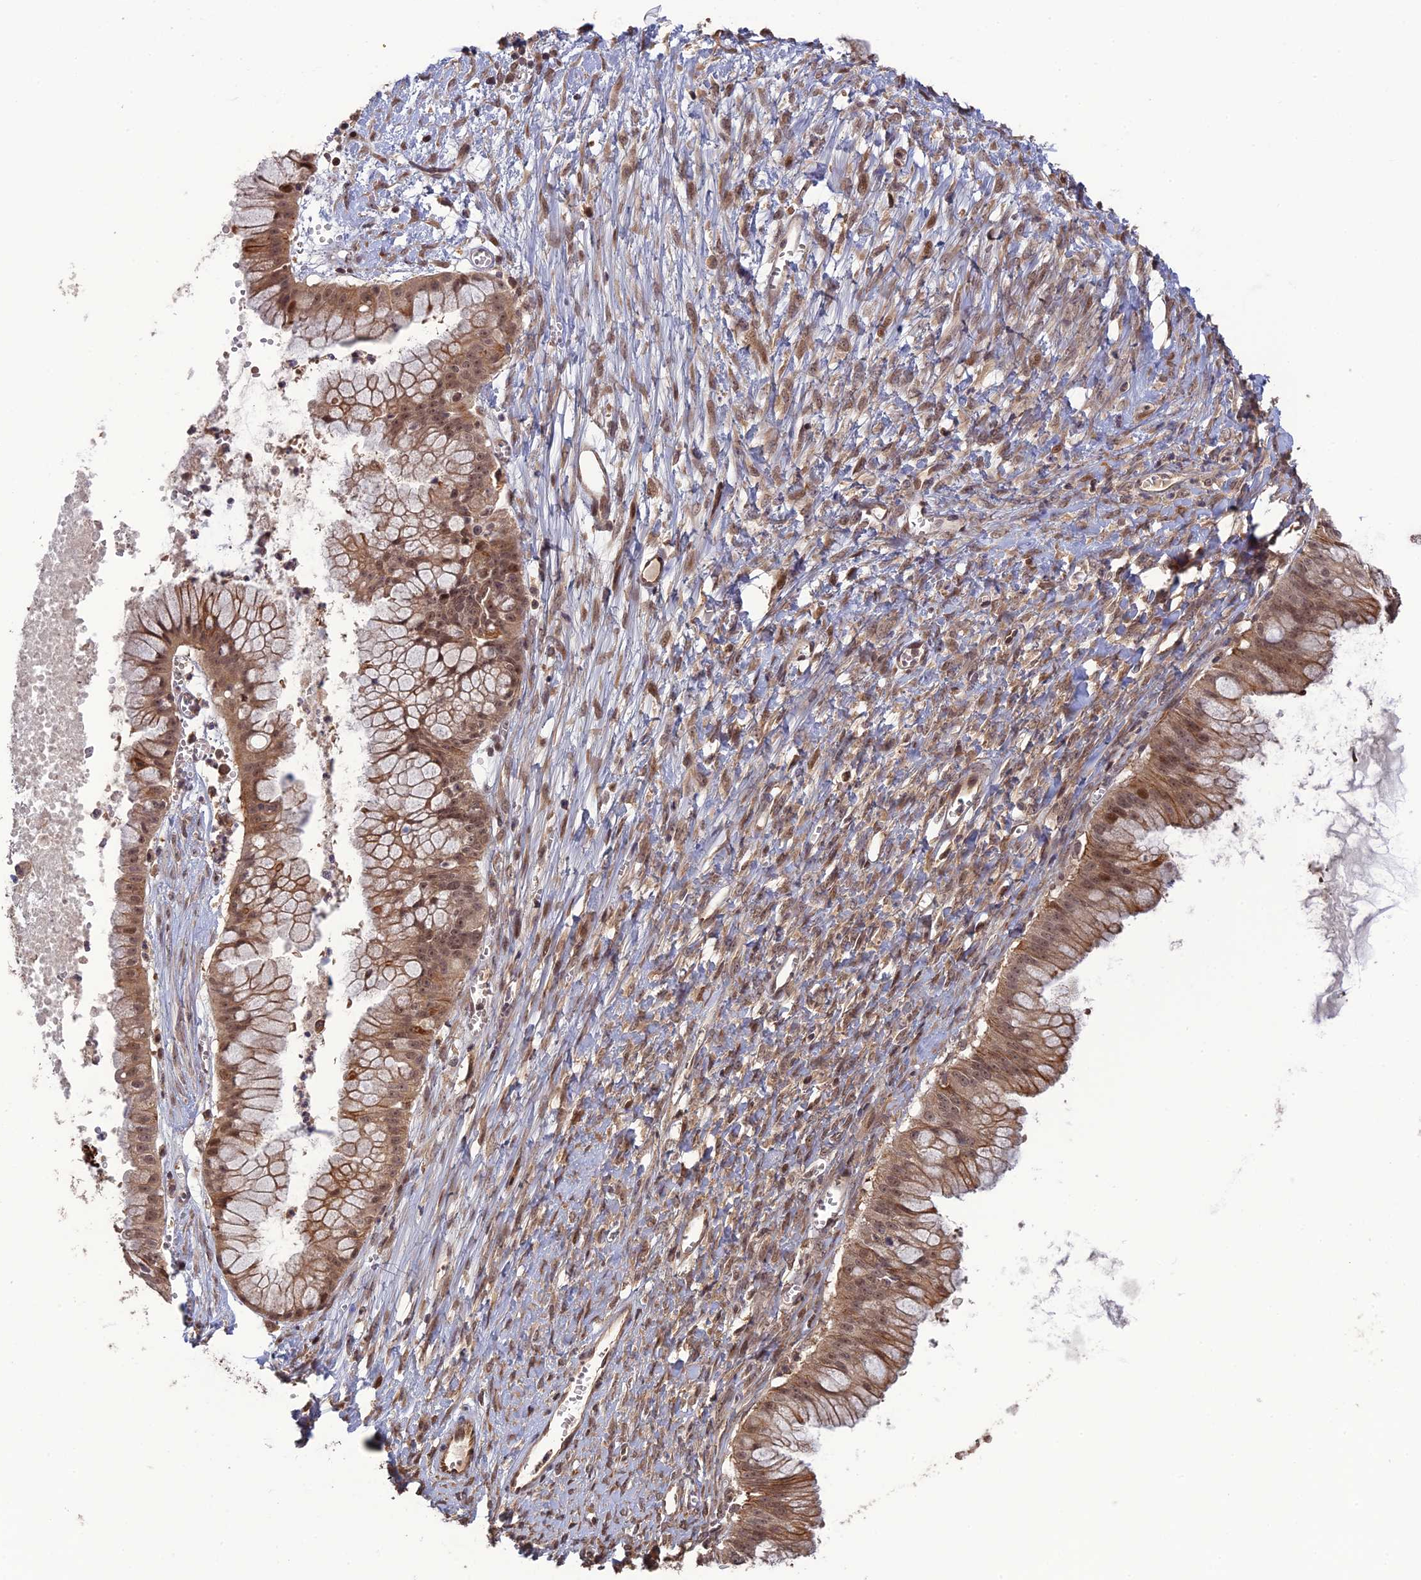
{"staining": {"intensity": "weak", "quantity": ">75%", "location": "cytoplasmic/membranous"}, "tissue": "ovarian cancer", "cell_type": "Tumor cells", "image_type": "cancer", "snomed": [{"axis": "morphology", "description": "Cystadenocarcinoma, mucinous, NOS"}, {"axis": "topography", "description": "Ovary"}], "caption": "Mucinous cystadenocarcinoma (ovarian) stained for a protein reveals weak cytoplasmic/membranous positivity in tumor cells. Ihc stains the protein in brown and the nuclei are stained blue.", "gene": "LIN37", "patient": {"sex": "female", "age": 70}}